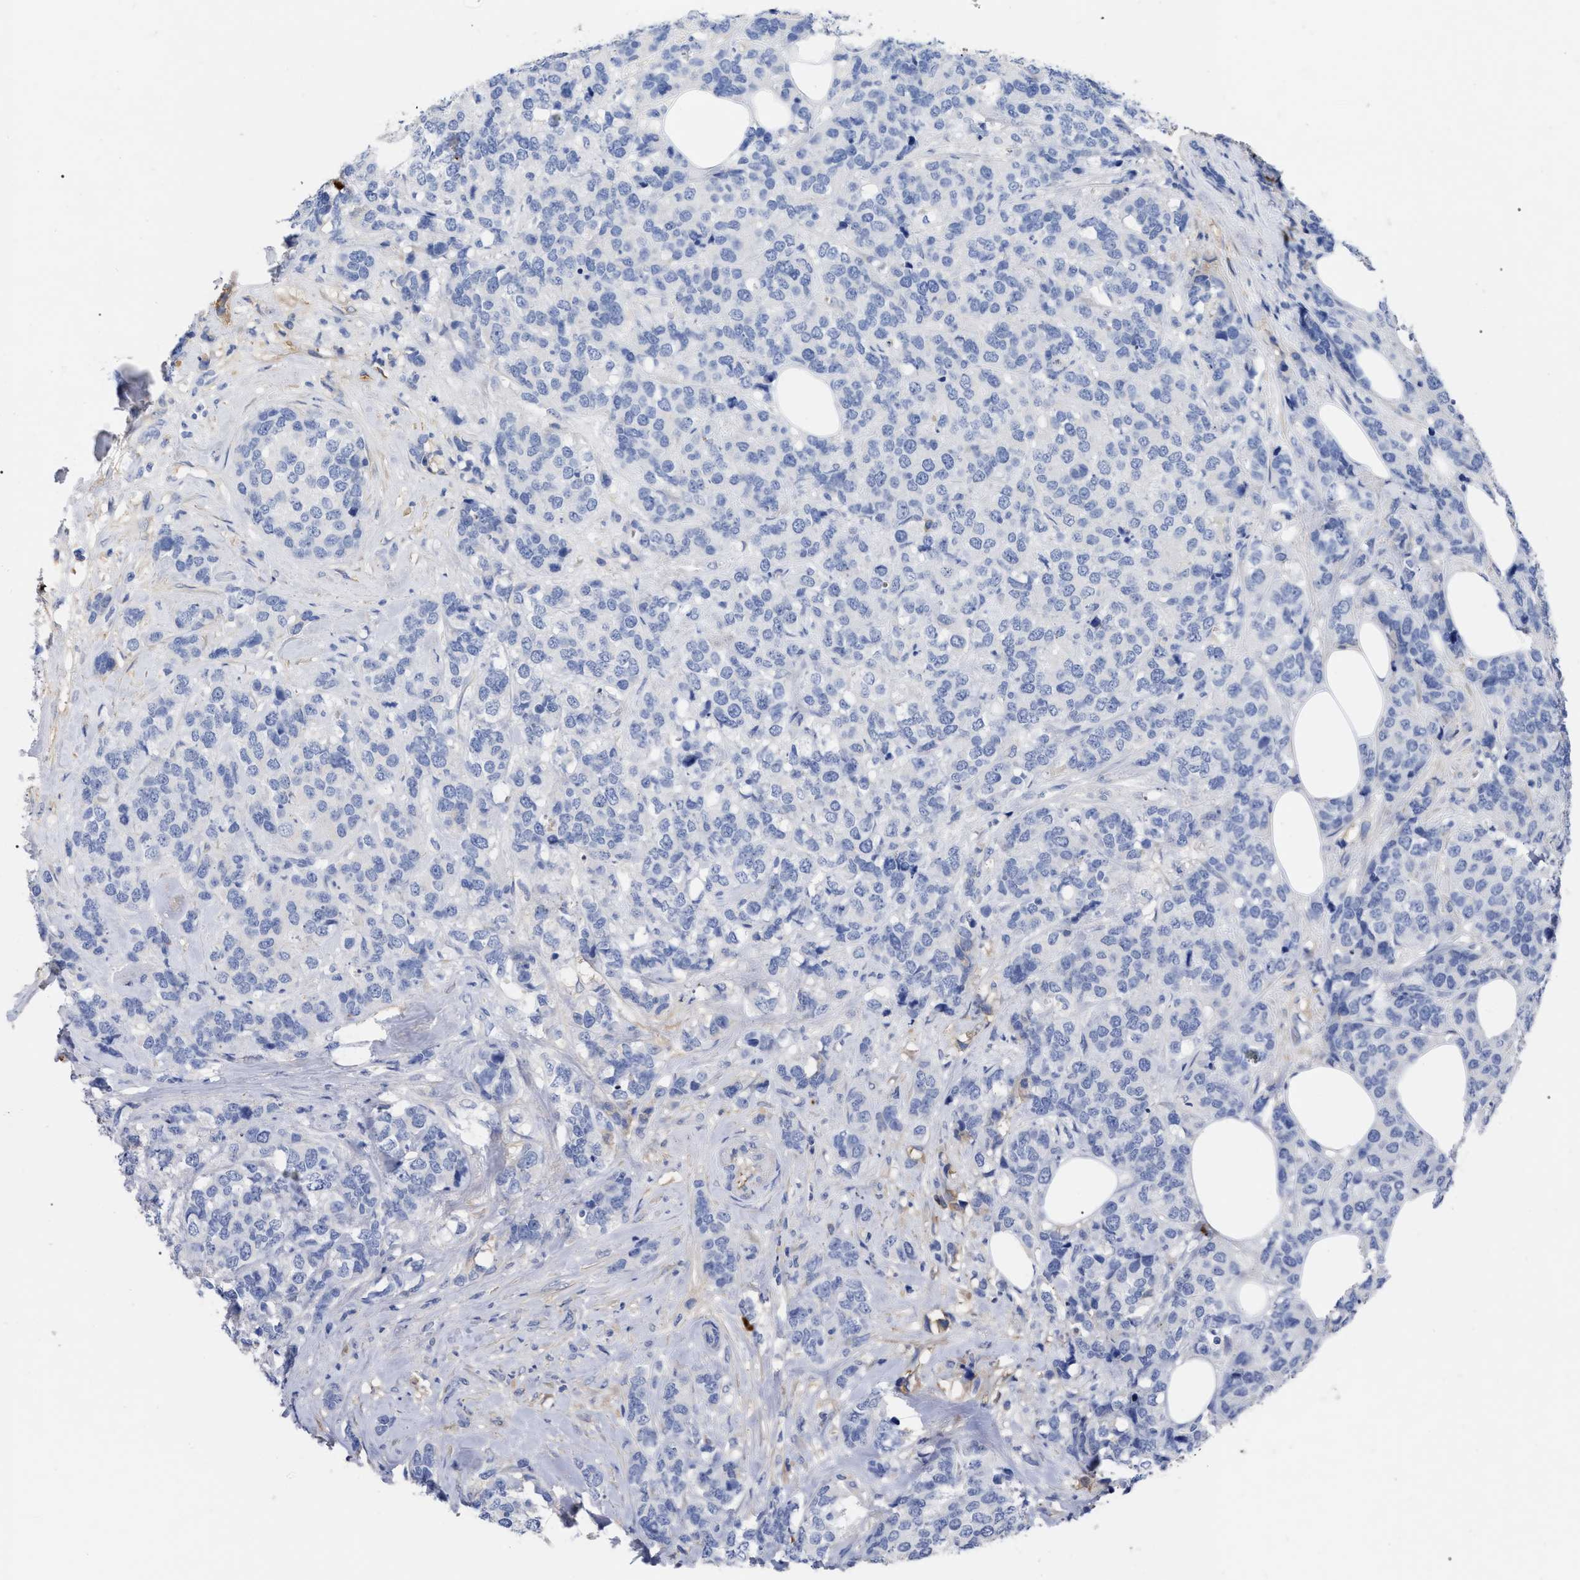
{"staining": {"intensity": "negative", "quantity": "none", "location": "none"}, "tissue": "breast cancer", "cell_type": "Tumor cells", "image_type": "cancer", "snomed": [{"axis": "morphology", "description": "Lobular carcinoma"}, {"axis": "topography", "description": "Breast"}], "caption": "This is an immunohistochemistry photomicrograph of lobular carcinoma (breast). There is no expression in tumor cells.", "gene": "IGHV5-51", "patient": {"sex": "female", "age": 59}}